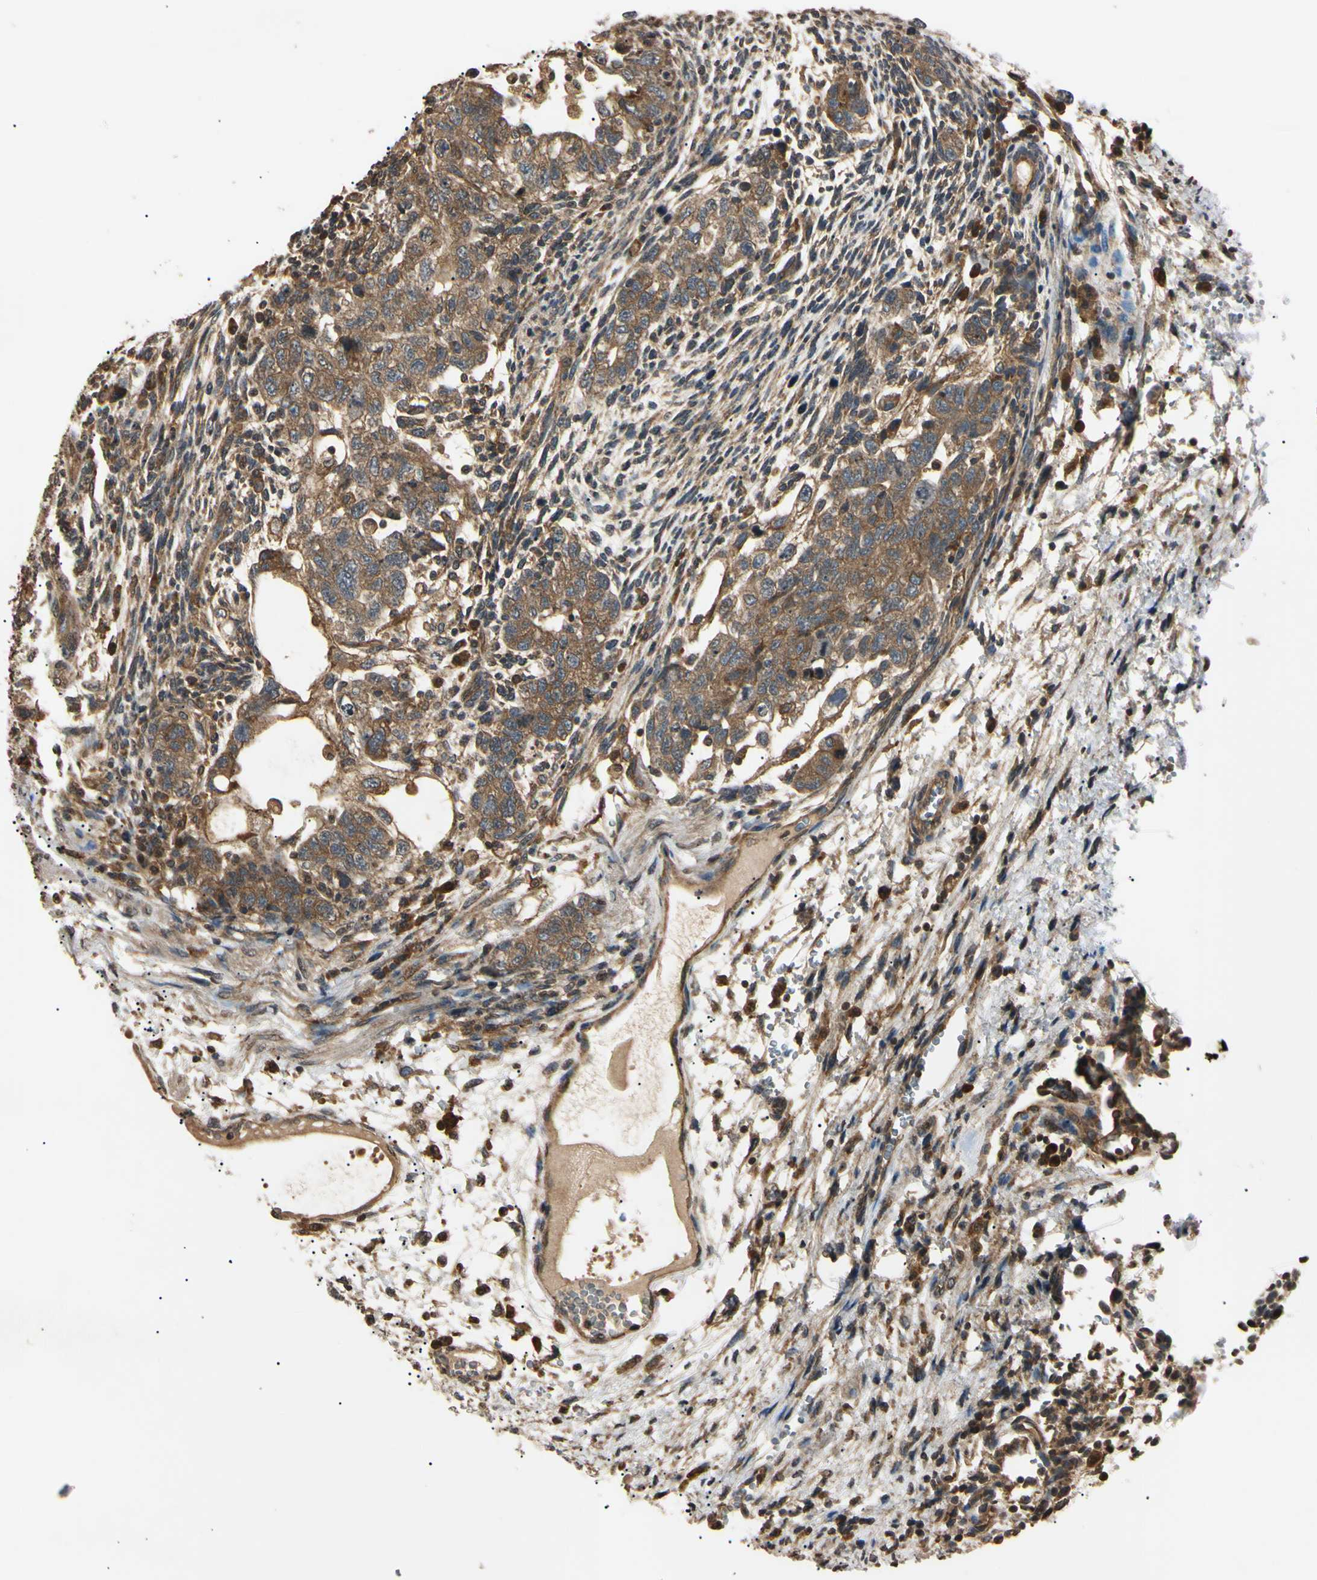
{"staining": {"intensity": "moderate", "quantity": "25%-75%", "location": "cytoplasmic/membranous"}, "tissue": "testis cancer", "cell_type": "Tumor cells", "image_type": "cancer", "snomed": [{"axis": "morphology", "description": "Normal tissue, NOS"}, {"axis": "morphology", "description": "Carcinoma, Embryonal, NOS"}, {"axis": "topography", "description": "Testis"}], "caption": "Immunohistochemical staining of human embryonal carcinoma (testis) demonstrates medium levels of moderate cytoplasmic/membranous protein staining in approximately 25%-75% of tumor cells.", "gene": "EPN1", "patient": {"sex": "male", "age": 36}}